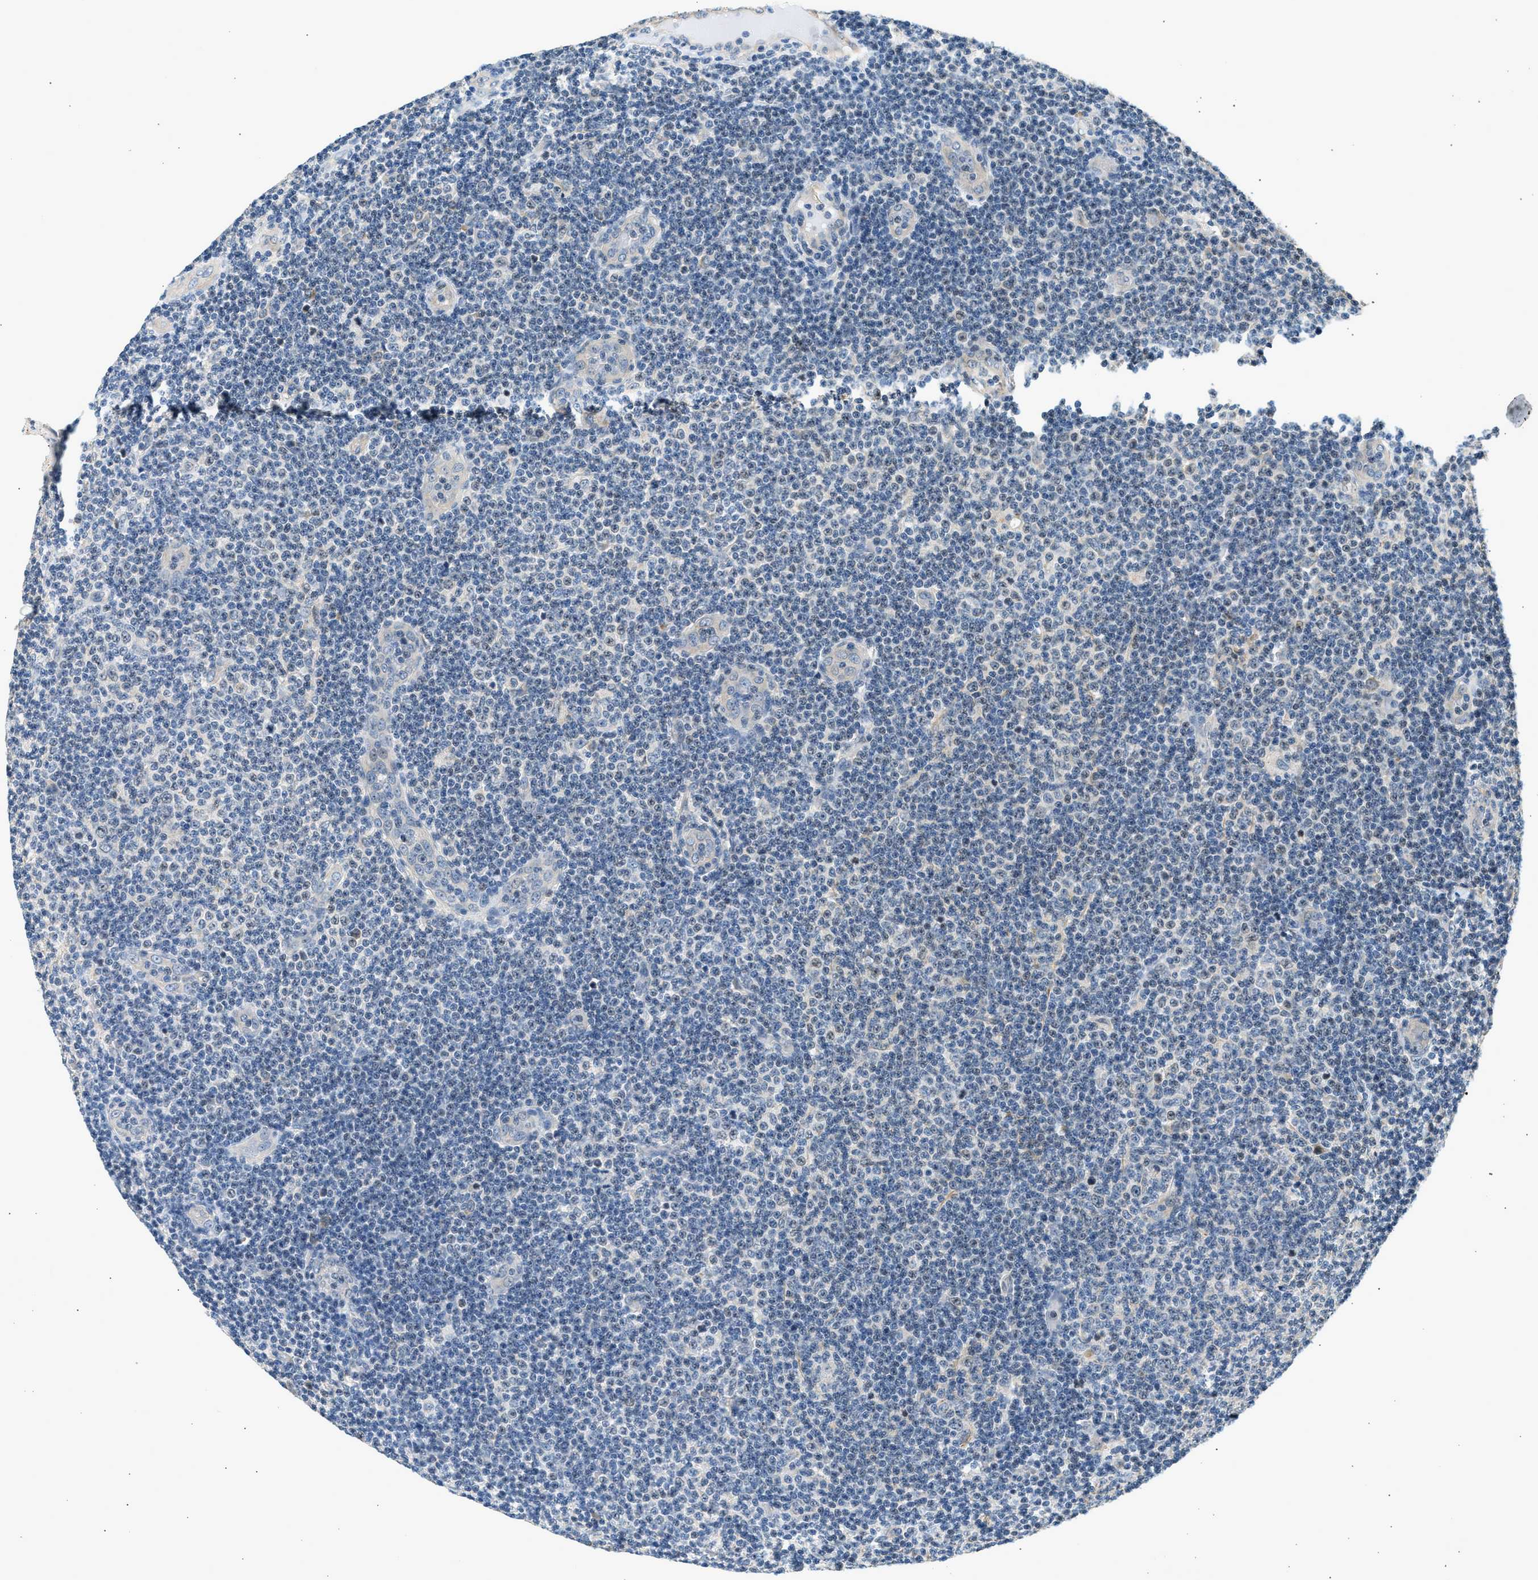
{"staining": {"intensity": "negative", "quantity": "none", "location": "none"}, "tissue": "lymphoma", "cell_type": "Tumor cells", "image_type": "cancer", "snomed": [{"axis": "morphology", "description": "Malignant lymphoma, non-Hodgkin's type, Low grade"}, {"axis": "topography", "description": "Lymph node"}], "caption": "High magnification brightfield microscopy of malignant lymphoma, non-Hodgkin's type (low-grade) stained with DAB (brown) and counterstained with hematoxylin (blue): tumor cells show no significant expression.", "gene": "WDR31", "patient": {"sex": "male", "age": 83}}